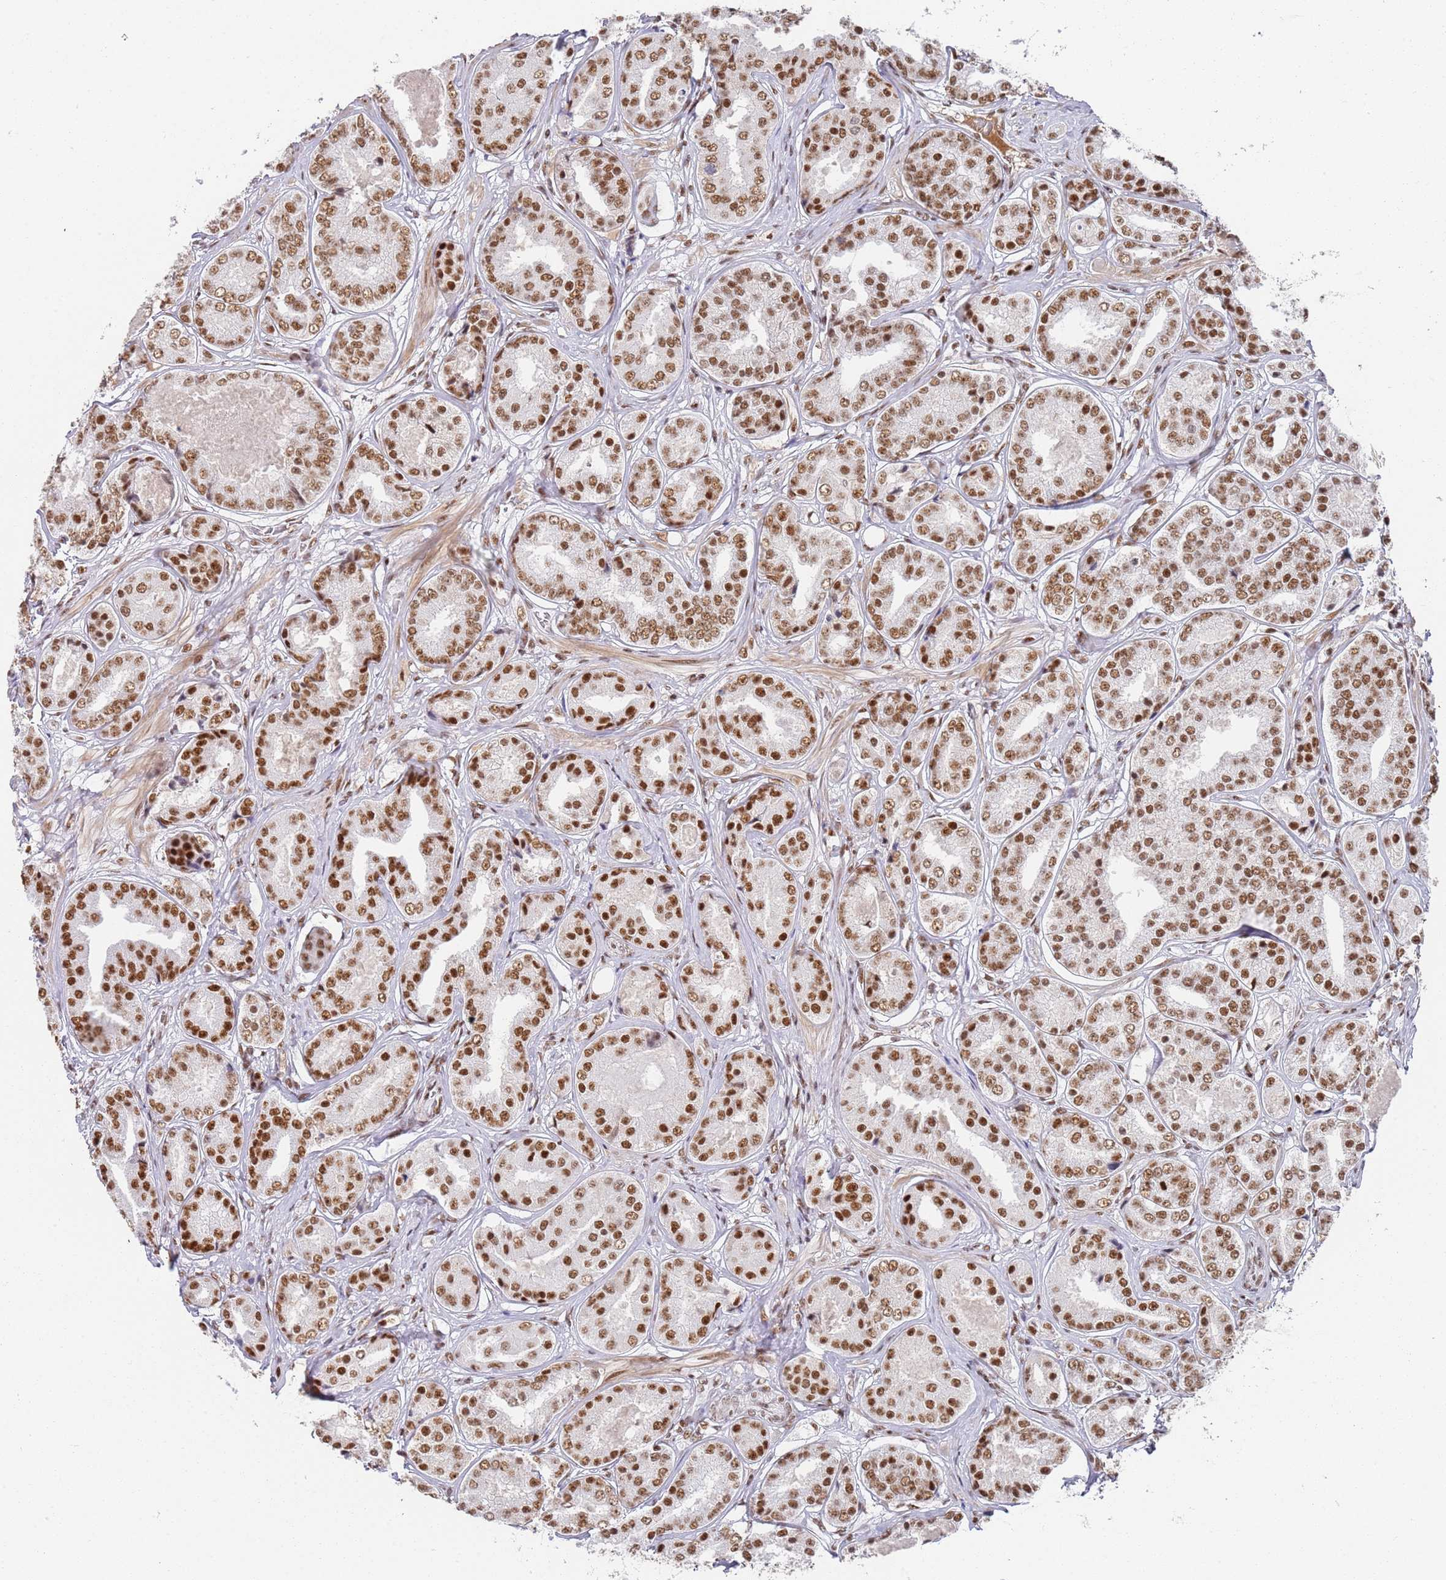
{"staining": {"intensity": "strong", "quantity": ">75%", "location": "nuclear"}, "tissue": "prostate cancer", "cell_type": "Tumor cells", "image_type": "cancer", "snomed": [{"axis": "morphology", "description": "Adenocarcinoma, High grade"}, {"axis": "topography", "description": "Prostate"}], "caption": "An image of human prostate adenocarcinoma (high-grade) stained for a protein exhibits strong nuclear brown staining in tumor cells.", "gene": "AKAP8L", "patient": {"sex": "male", "age": 63}}